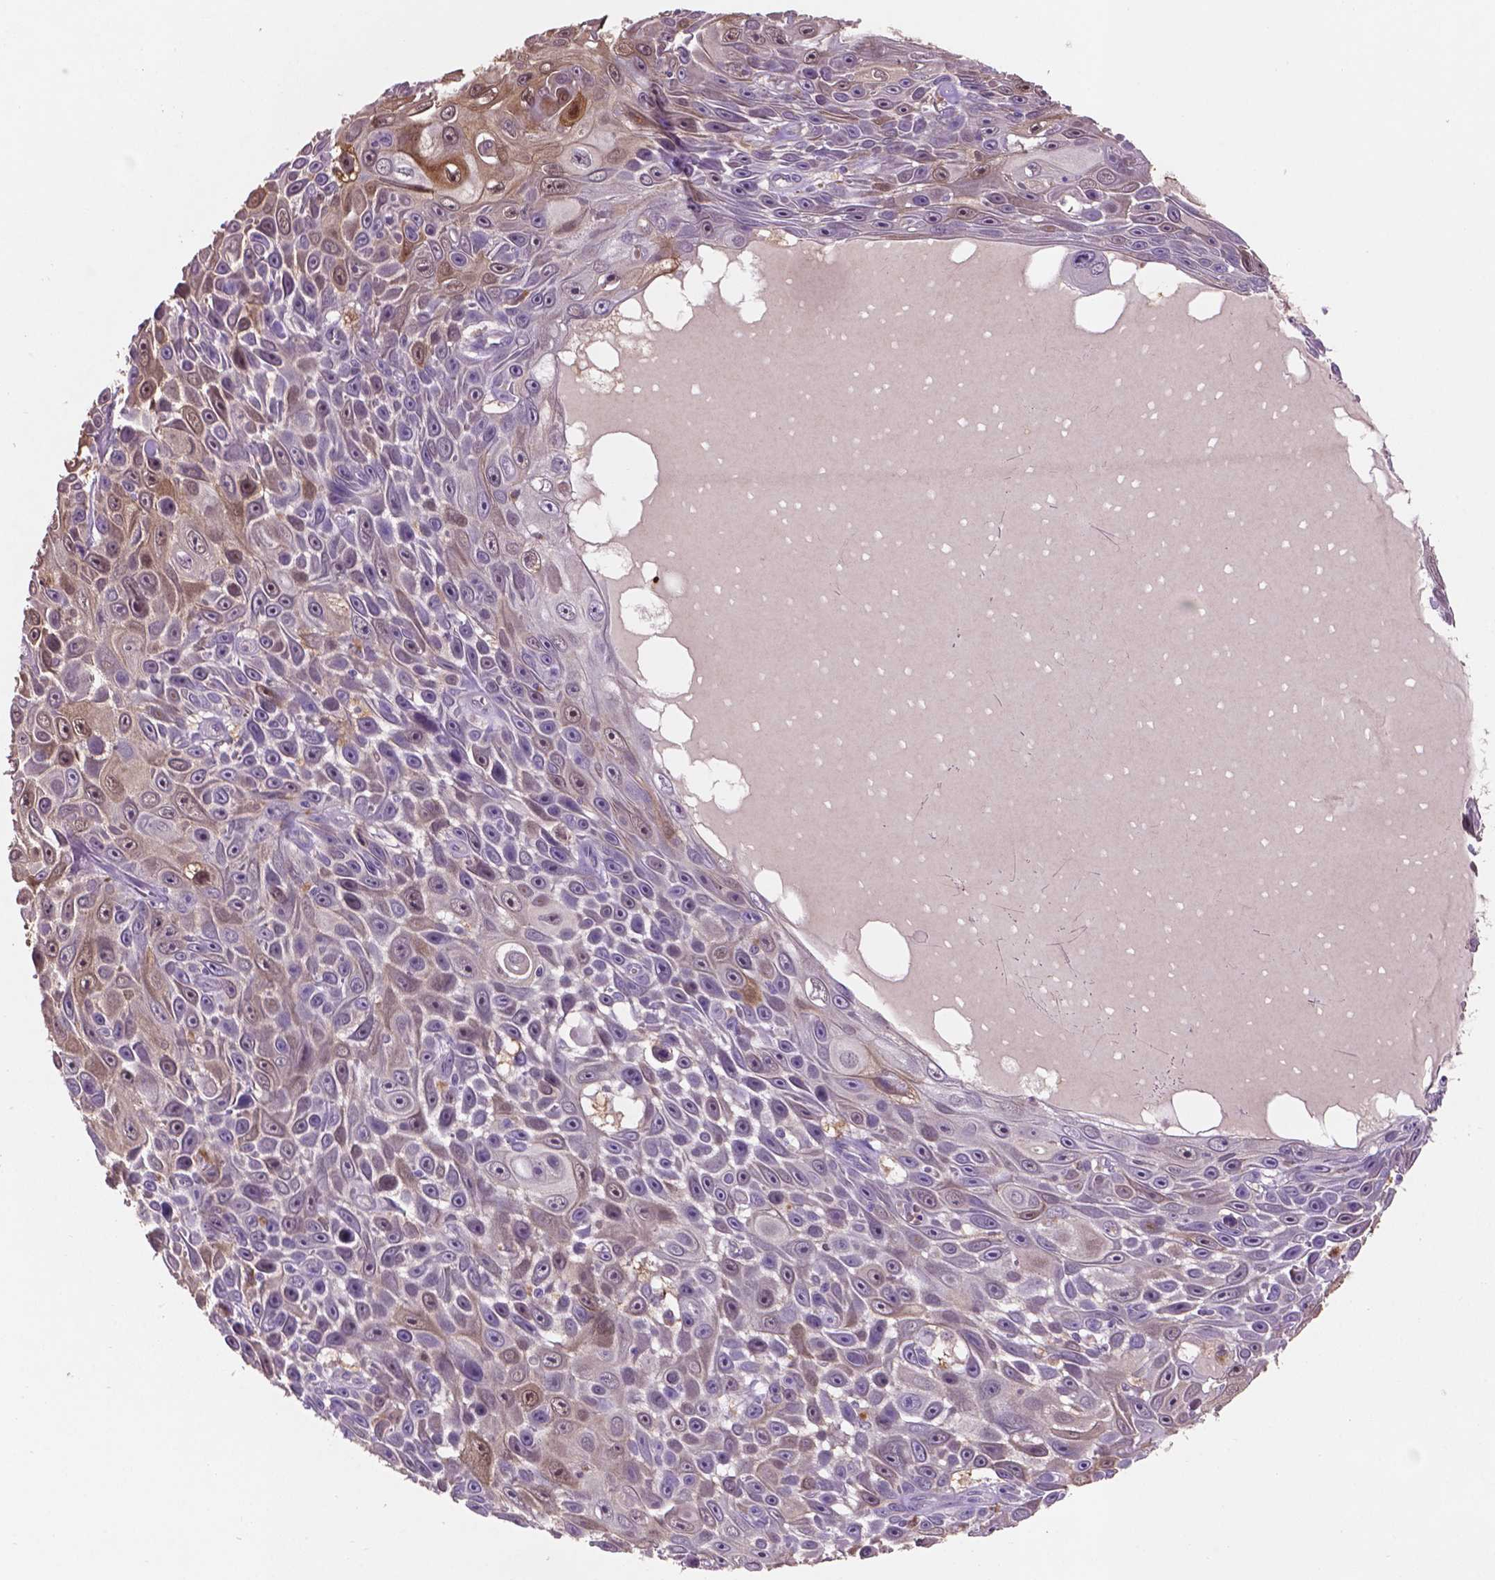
{"staining": {"intensity": "moderate", "quantity": "<25%", "location": "cytoplasmic/membranous,nuclear"}, "tissue": "skin cancer", "cell_type": "Tumor cells", "image_type": "cancer", "snomed": [{"axis": "morphology", "description": "Squamous cell carcinoma, NOS"}, {"axis": "topography", "description": "Skin"}], "caption": "Protein staining reveals moderate cytoplasmic/membranous and nuclear staining in about <25% of tumor cells in skin cancer (squamous cell carcinoma). The protein is stained brown, and the nuclei are stained in blue (DAB IHC with brightfield microscopy, high magnification).", "gene": "GXYLT2", "patient": {"sex": "male", "age": 82}}